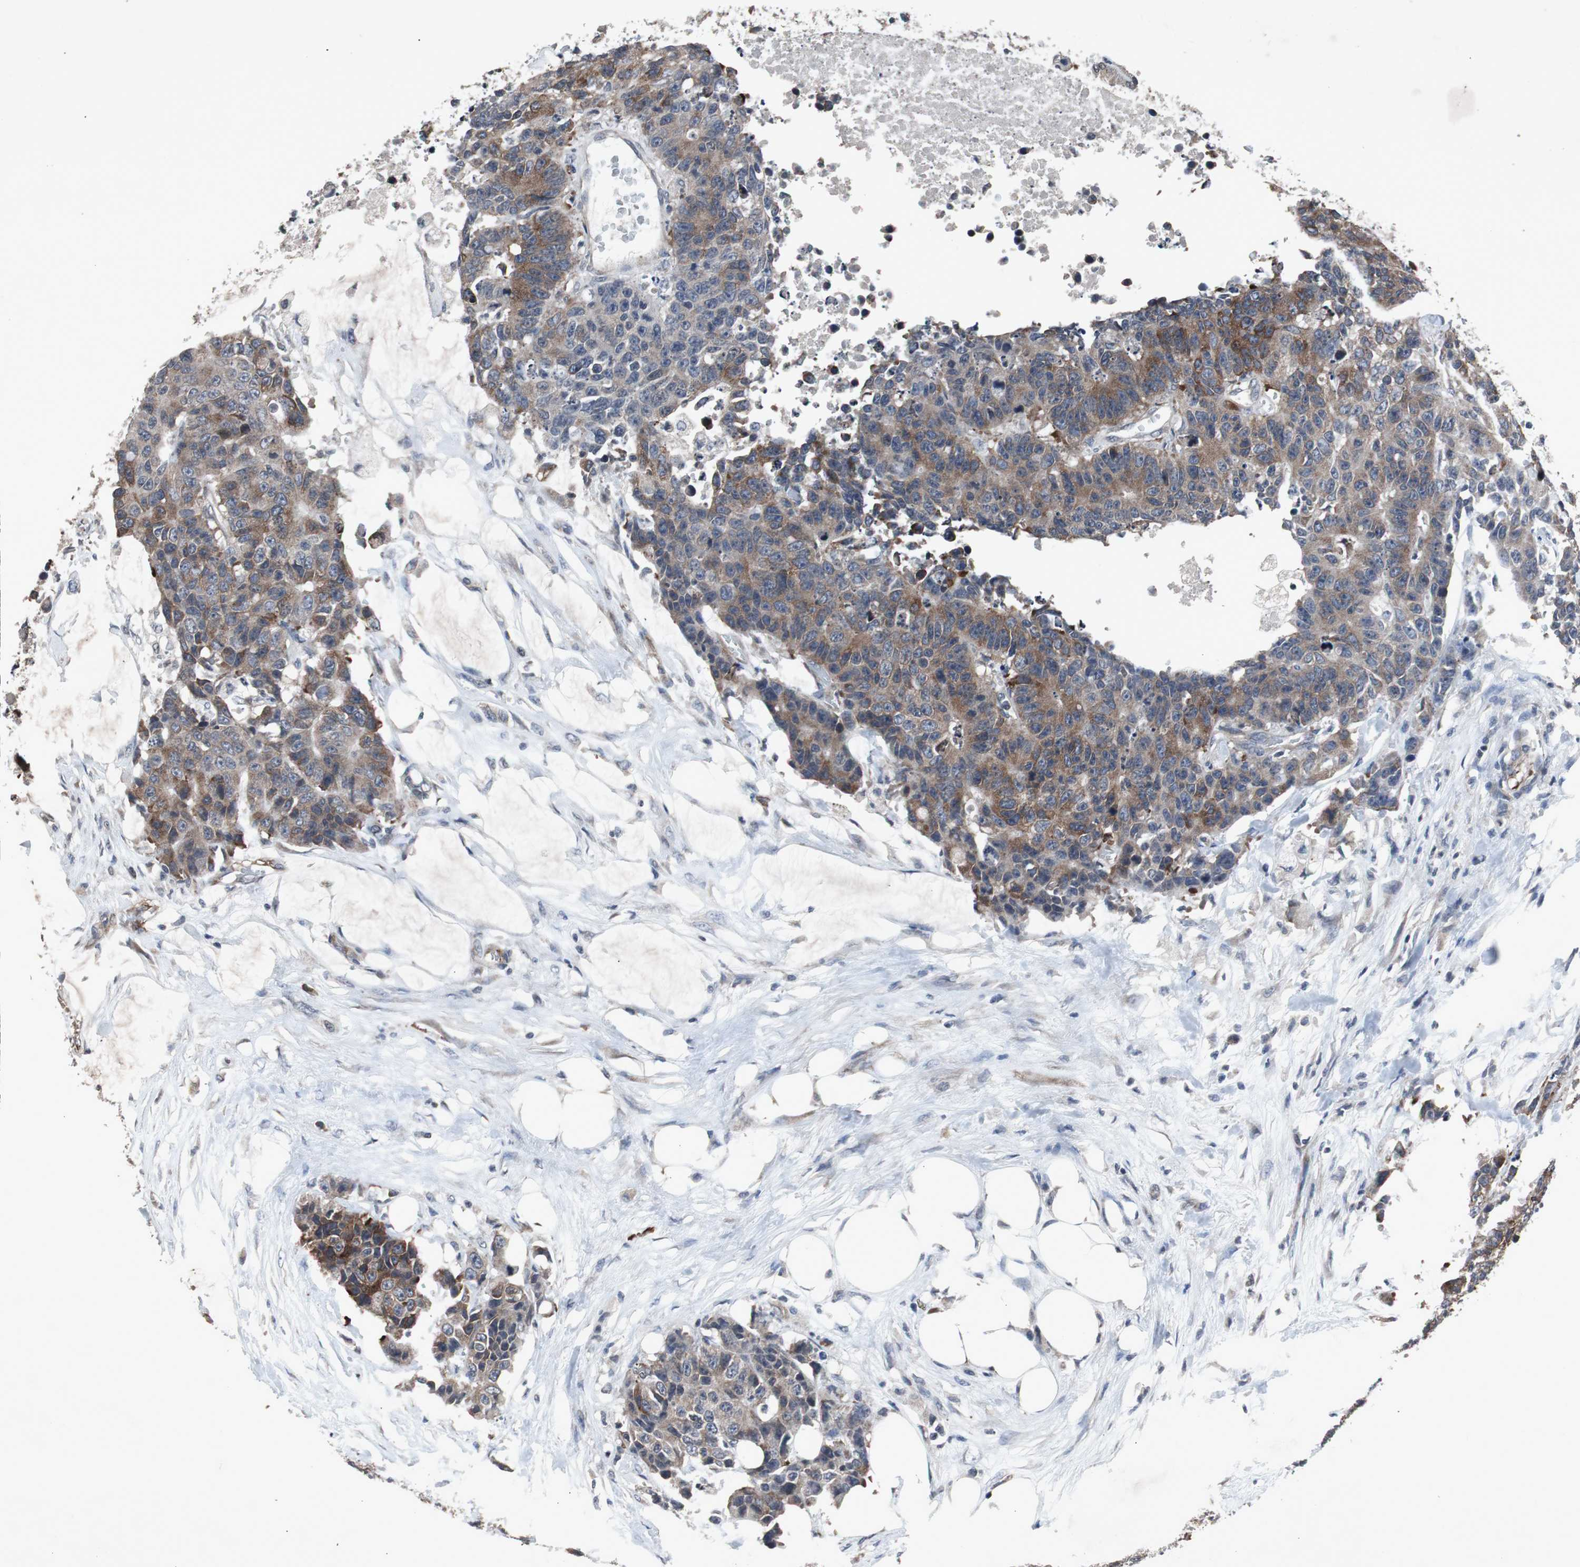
{"staining": {"intensity": "weak", "quantity": ">75%", "location": "cytoplasmic/membranous"}, "tissue": "colorectal cancer", "cell_type": "Tumor cells", "image_type": "cancer", "snomed": [{"axis": "morphology", "description": "Adenocarcinoma, NOS"}, {"axis": "topography", "description": "Colon"}], "caption": "There is low levels of weak cytoplasmic/membranous staining in tumor cells of colorectal cancer (adenocarcinoma), as demonstrated by immunohistochemical staining (brown color).", "gene": "CRADD", "patient": {"sex": "female", "age": 86}}